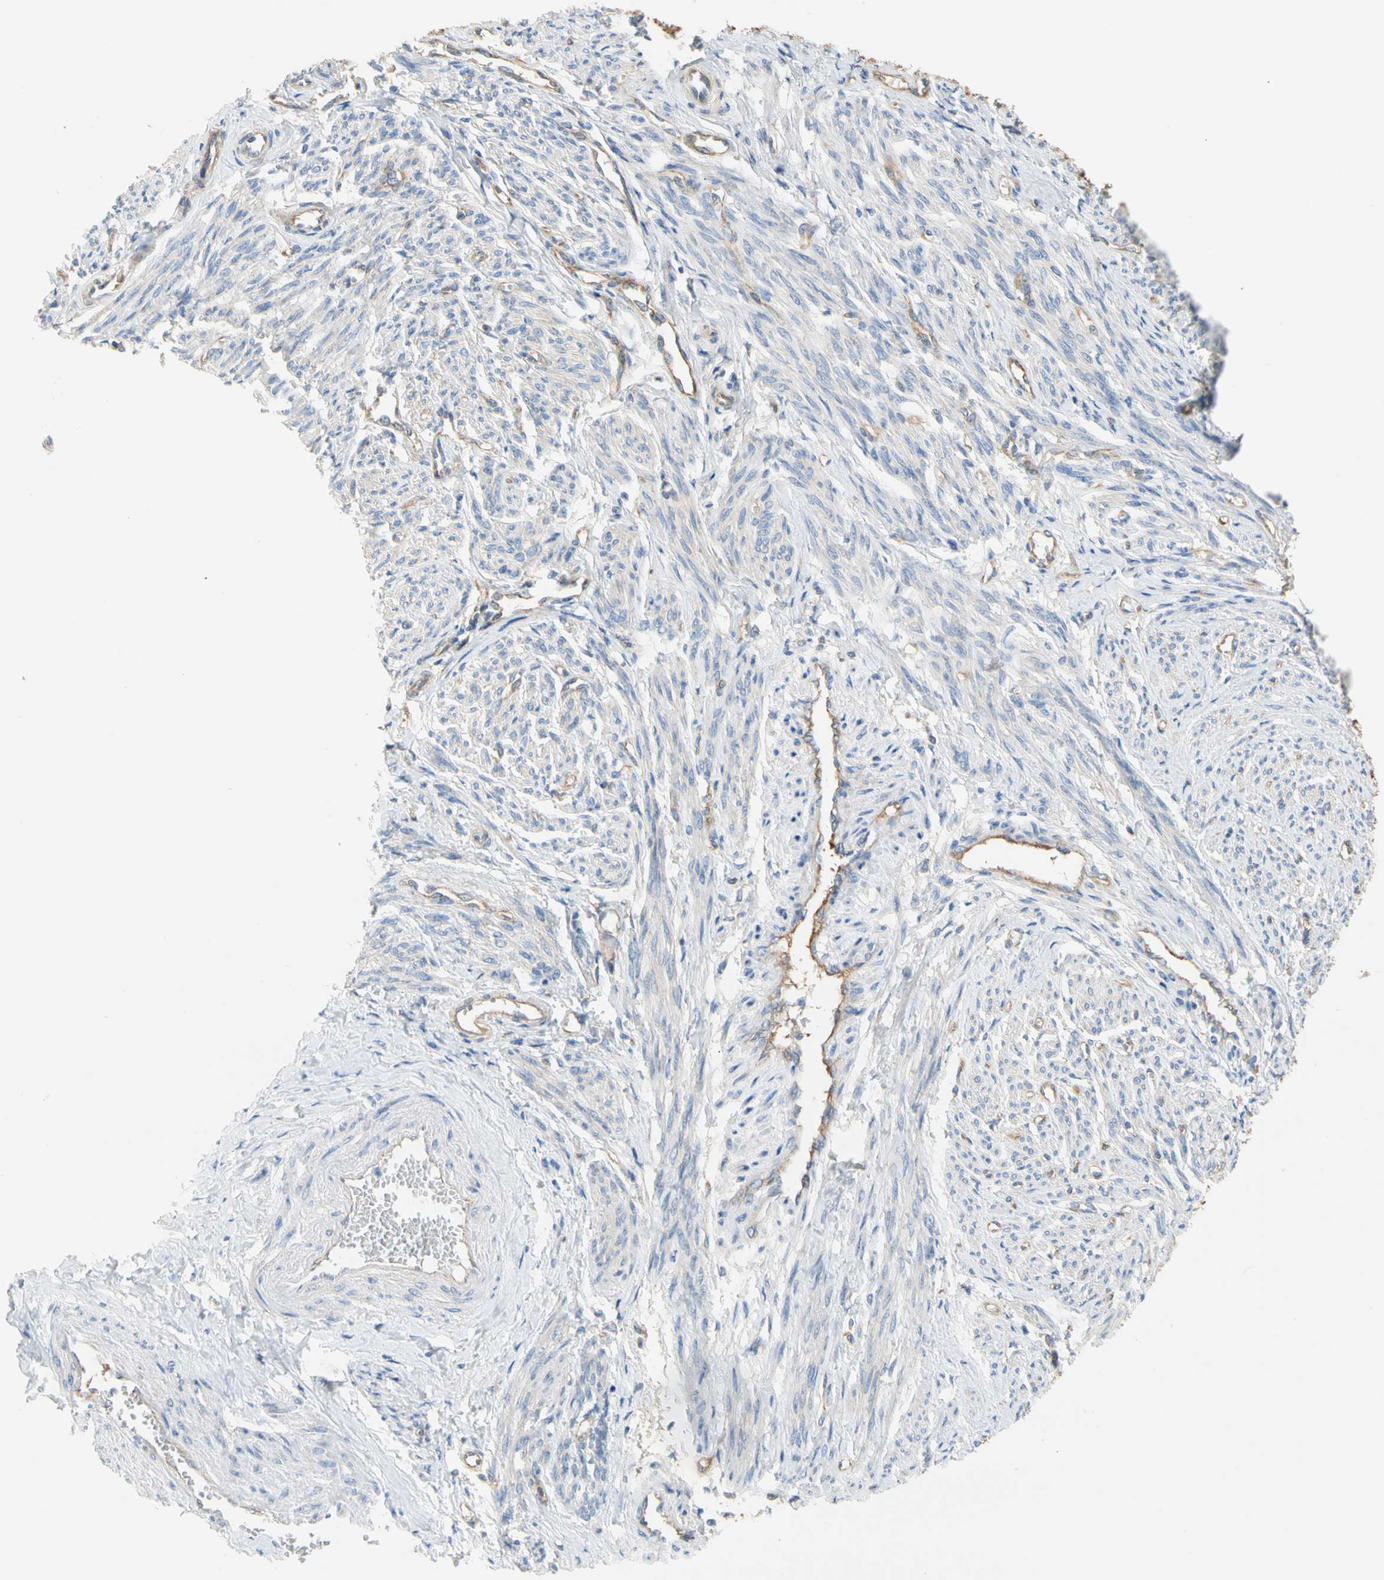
{"staining": {"intensity": "negative", "quantity": "none", "location": "none"}, "tissue": "smooth muscle", "cell_type": "Smooth muscle cells", "image_type": "normal", "snomed": [{"axis": "morphology", "description": "Normal tissue, NOS"}, {"axis": "topography", "description": "Smooth muscle"}], "caption": "Immunohistochemistry (IHC) micrograph of unremarkable smooth muscle: human smooth muscle stained with DAB displays no significant protein positivity in smooth muscle cells. The staining is performed using DAB (3,3'-diaminobenzidine) brown chromogen with nuclei counter-stained in using hematoxylin.", "gene": "GPHN", "patient": {"sex": "female", "age": 65}}